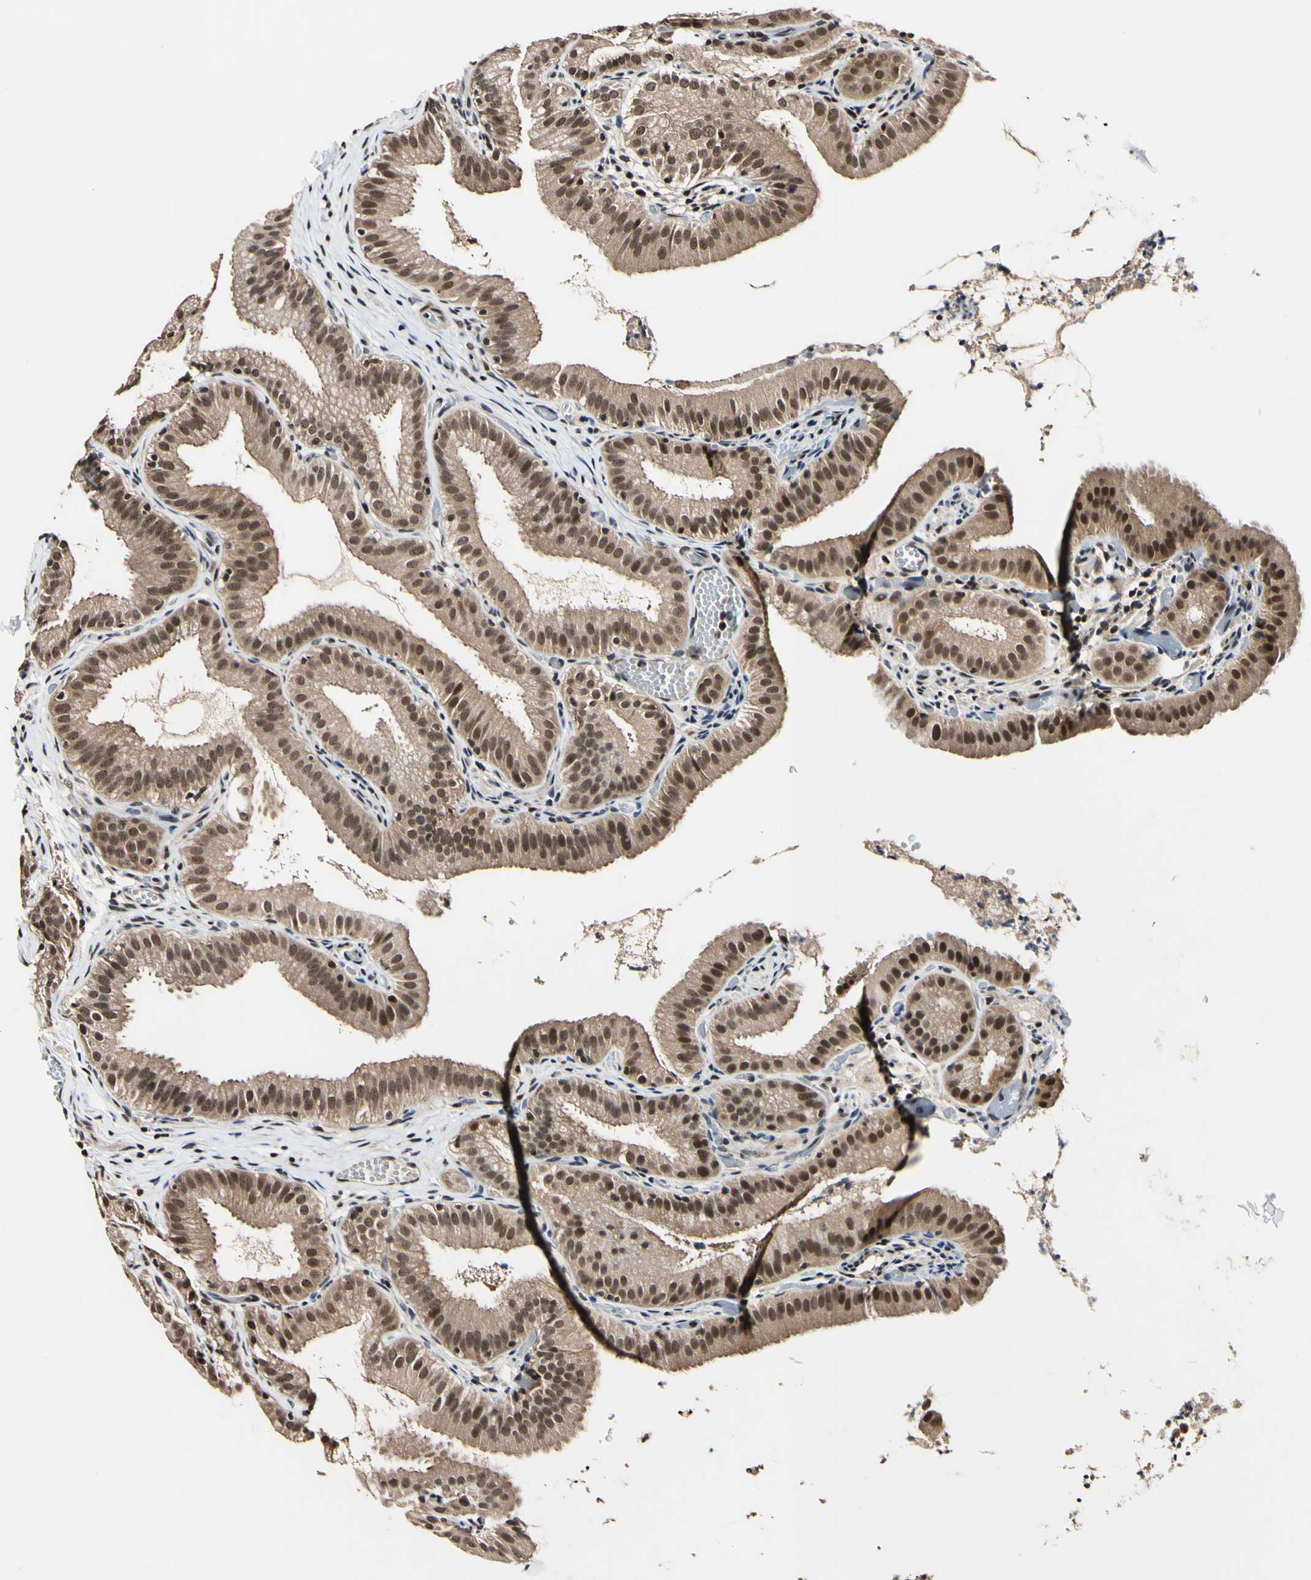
{"staining": {"intensity": "moderate", "quantity": ">75%", "location": "cytoplasmic/membranous,nuclear"}, "tissue": "gallbladder", "cell_type": "Glandular cells", "image_type": "normal", "snomed": [{"axis": "morphology", "description": "Normal tissue, NOS"}, {"axis": "topography", "description": "Gallbladder"}], "caption": "A histopathology image showing moderate cytoplasmic/membranous,nuclear positivity in approximately >75% of glandular cells in benign gallbladder, as visualized by brown immunohistochemical staining.", "gene": "PSMD10", "patient": {"sex": "male", "age": 54}}